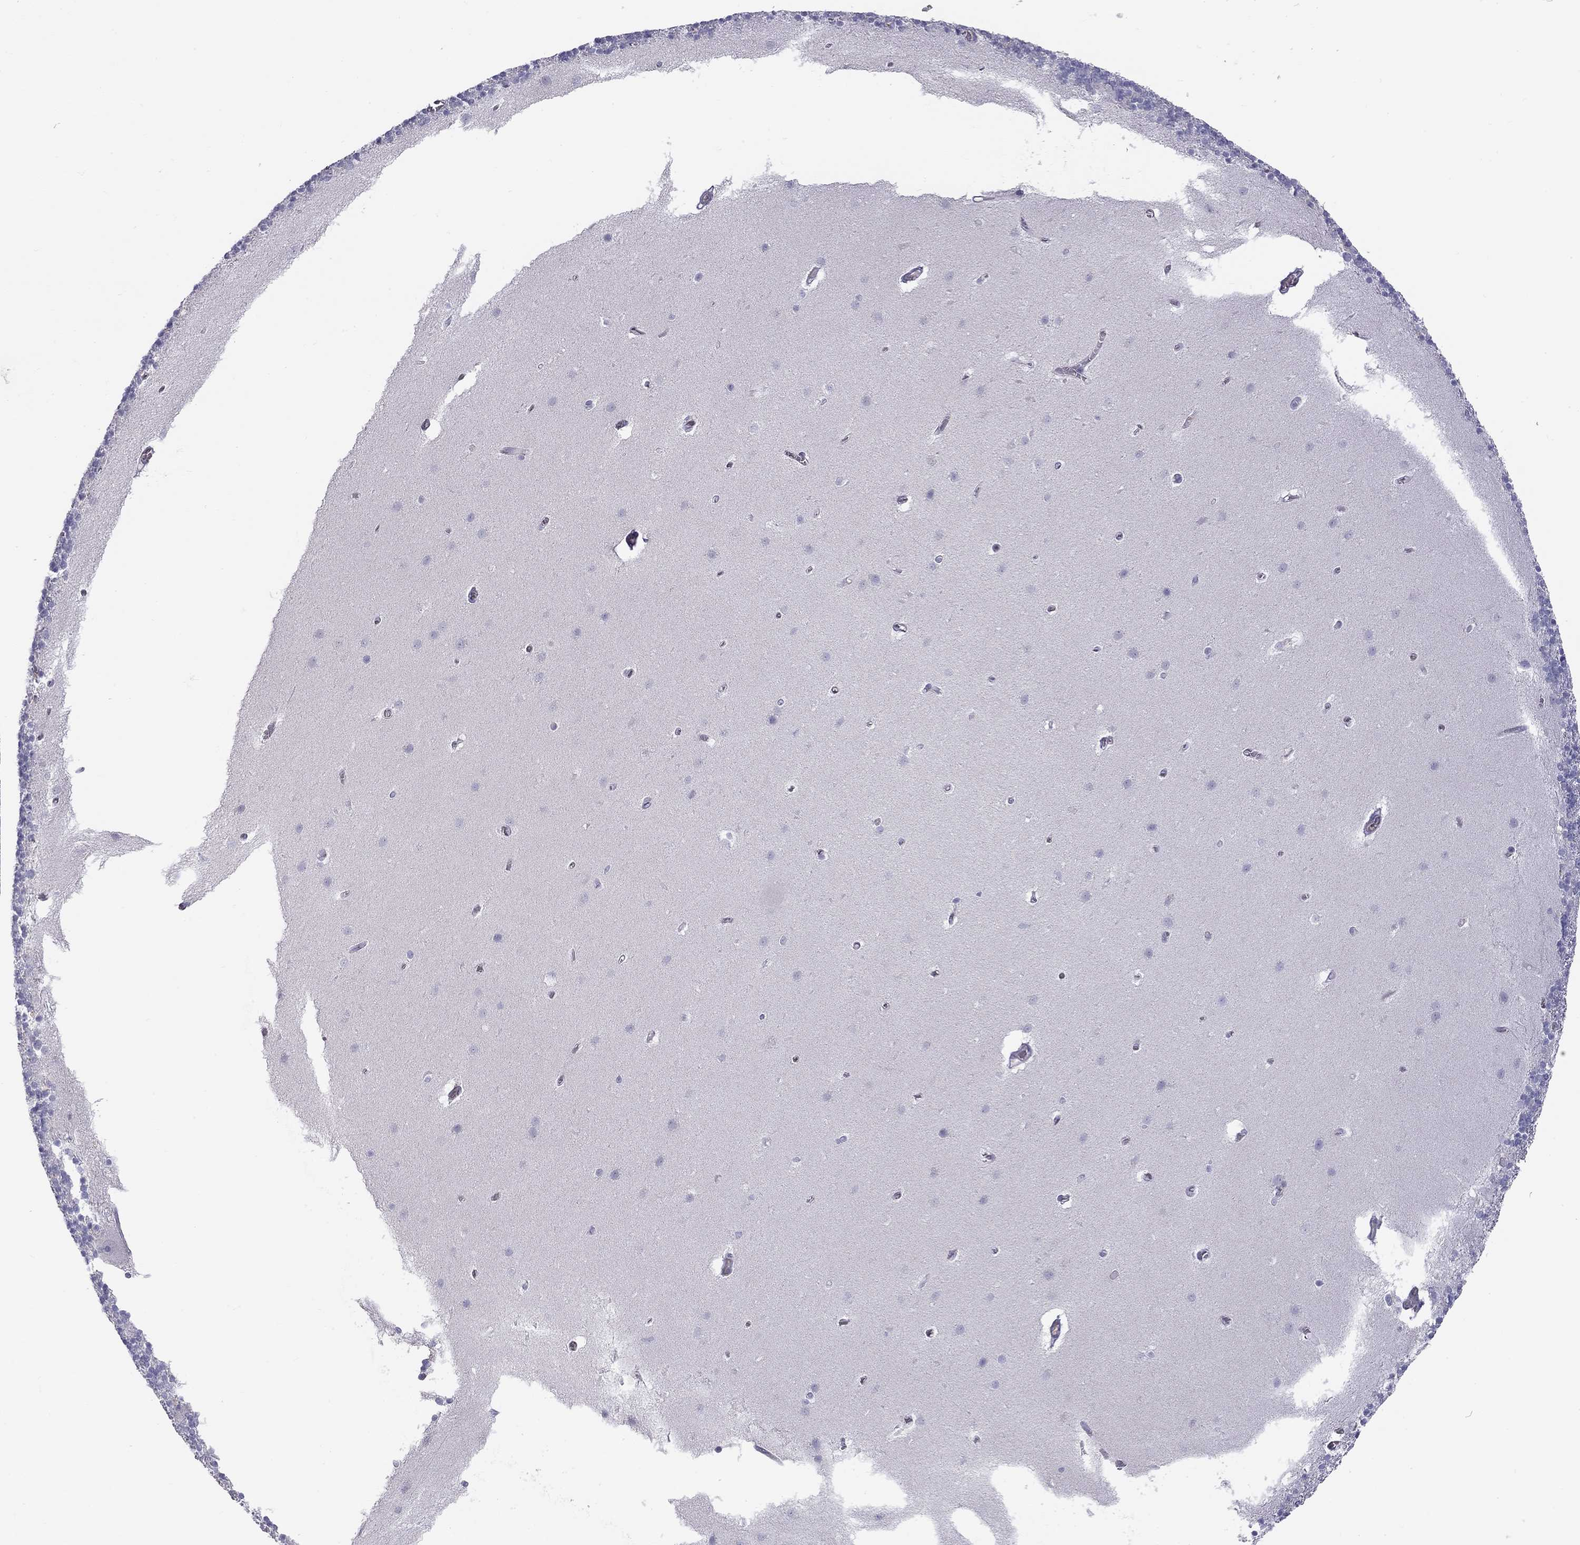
{"staining": {"intensity": "negative", "quantity": "none", "location": "none"}, "tissue": "cerebellum", "cell_type": "Cells in granular layer", "image_type": "normal", "snomed": [{"axis": "morphology", "description": "Normal tissue, NOS"}, {"axis": "topography", "description": "Cerebellum"}], "caption": "IHC histopathology image of normal cerebellum: cerebellum stained with DAB (3,3'-diaminobenzidine) demonstrates no significant protein expression in cells in granular layer. Nuclei are stained in blue.", "gene": "TDRD6", "patient": {"sex": "male", "age": 70}}